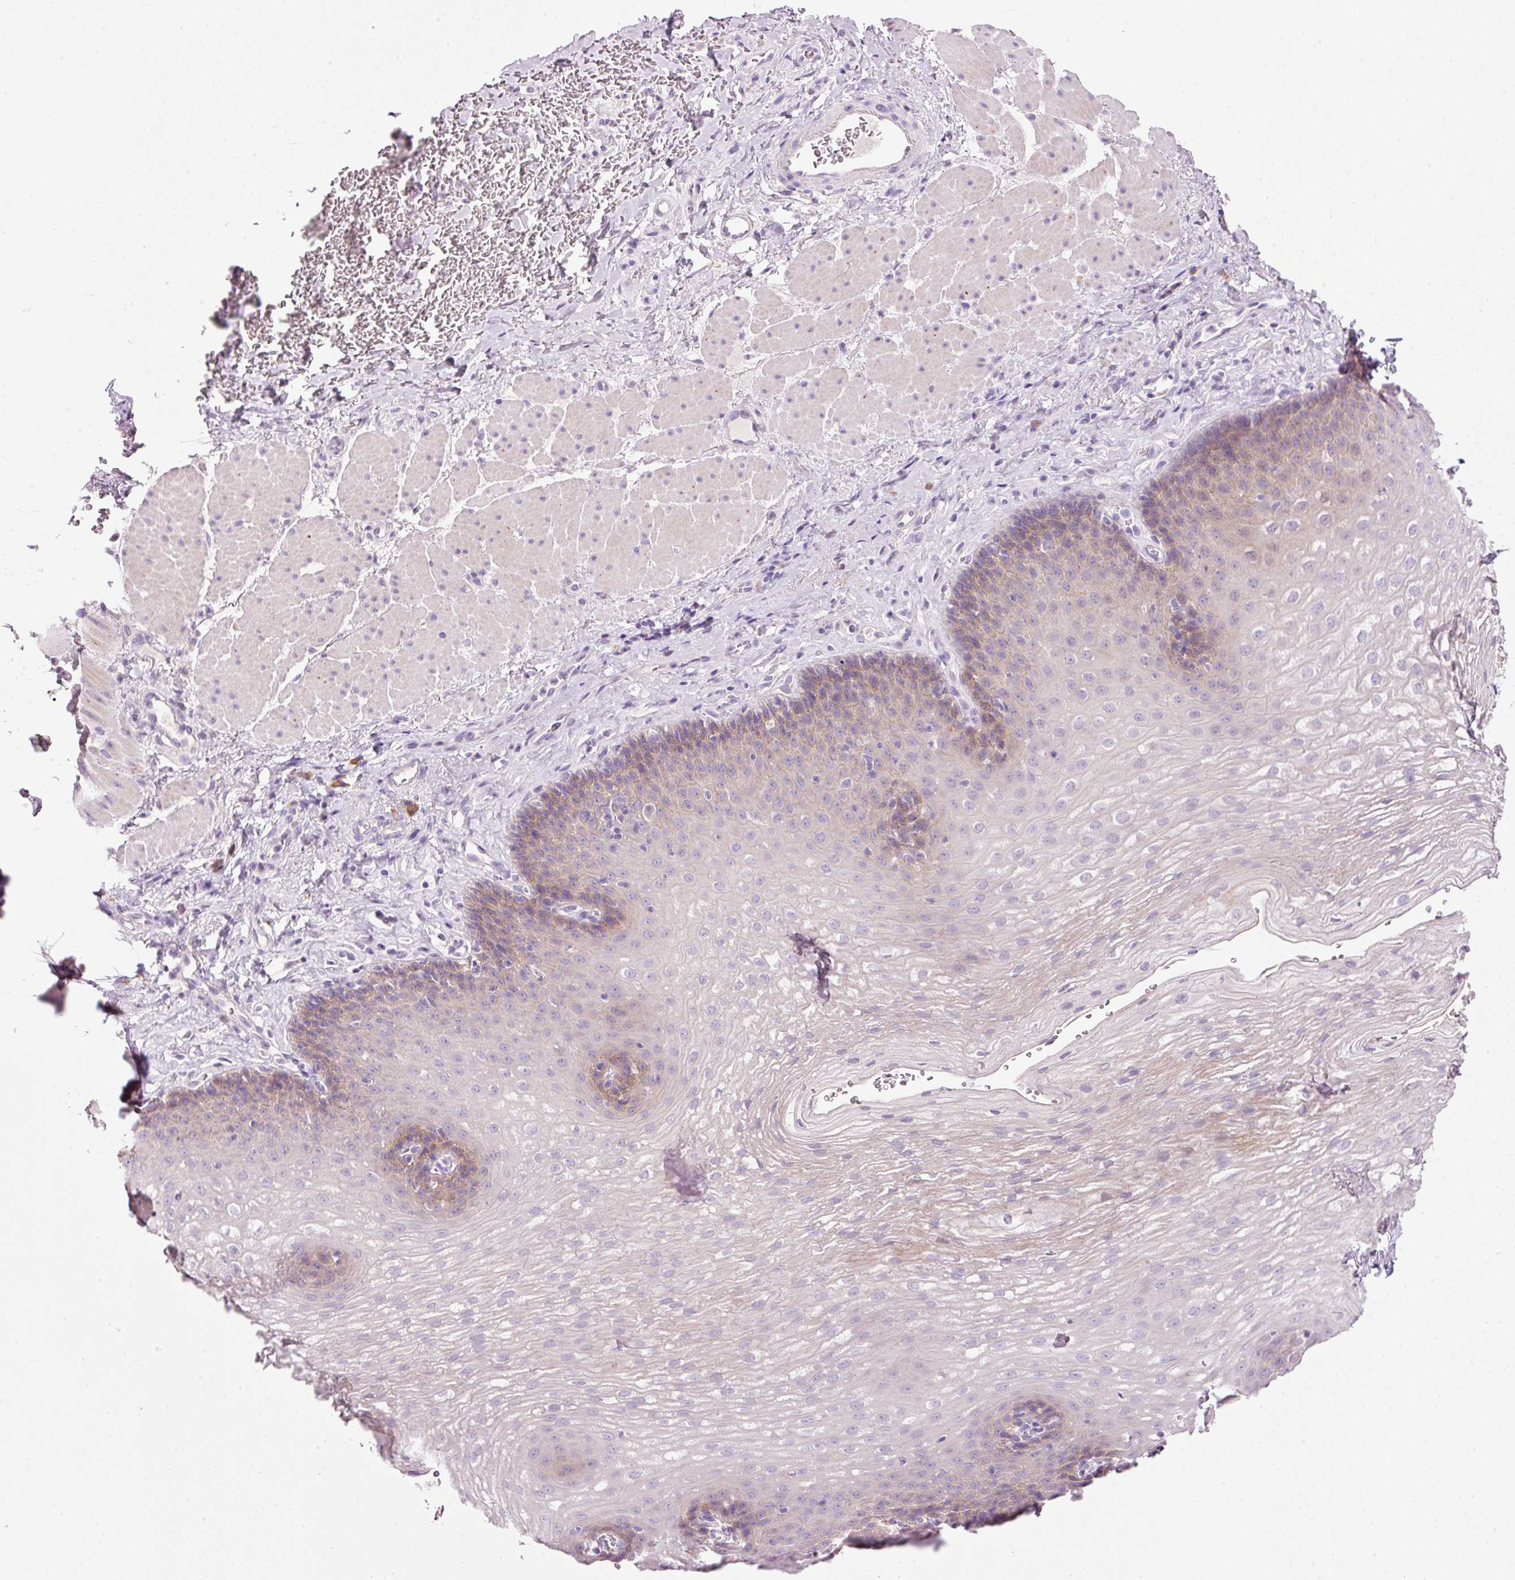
{"staining": {"intensity": "weak", "quantity": "25%-75%", "location": "cytoplasmic/membranous"}, "tissue": "esophagus", "cell_type": "Squamous epithelial cells", "image_type": "normal", "snomed": [{"axis": "morphology", "description": "Normal tissue, NOS"}, {"axis": "topography", "description": "Esophagus"}], "caption": "This micrograph demonstrates immunohistochemistry staining of benign esophagus, with low weak cytoplasmic/membranous staining in about 25%-75% of squamous epithelial cells.", "gene": "TENT5C", "patient": {"sex": "female", "age": 66}}